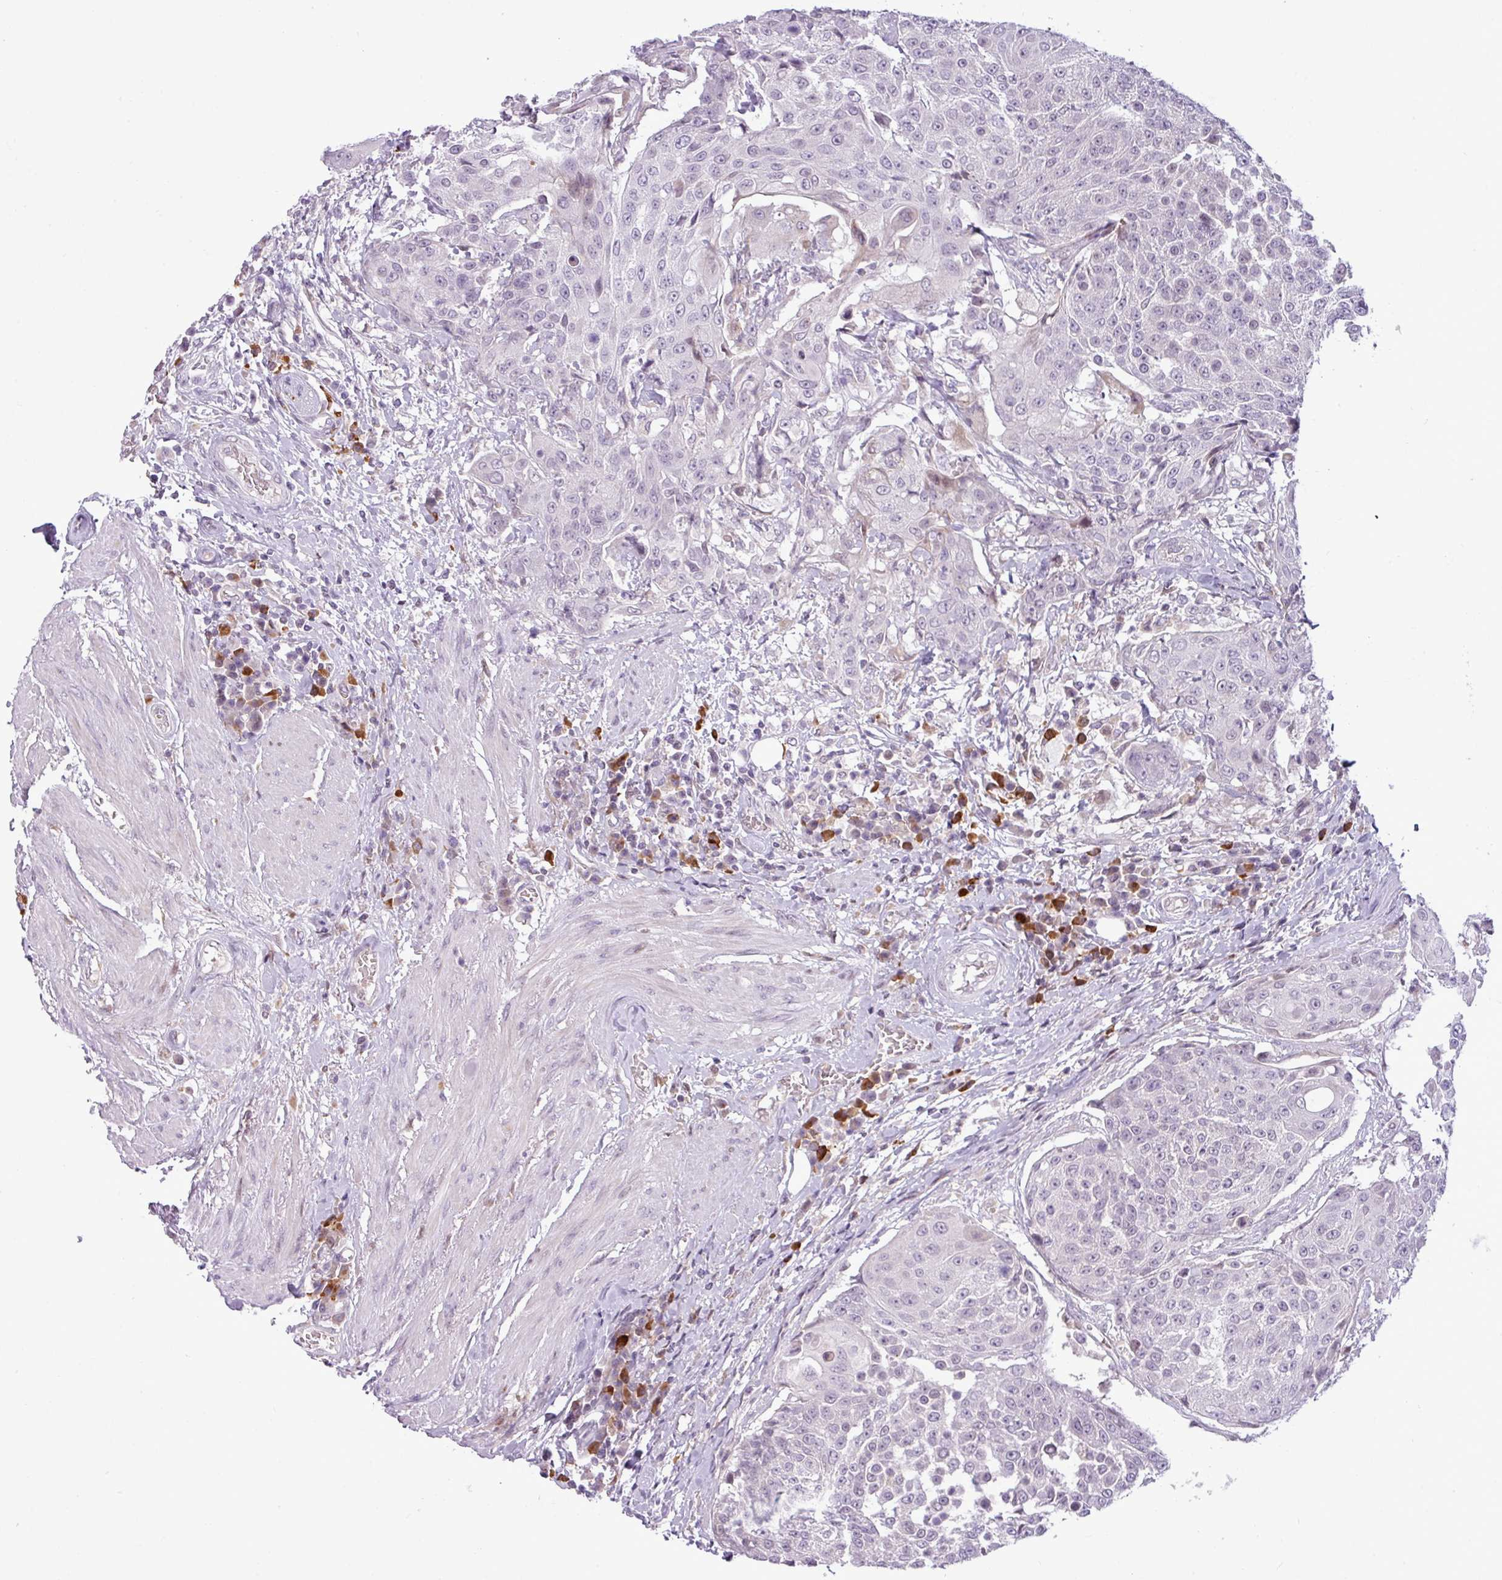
{"staining": {"intensity": "negative", "quantity": "none", "location": "none"}, "tissue": "urothelial cancer", "cell_type": "Tumor cells", "image_type": "cancer", "snomed": [{"axis": "morphology", "description": "Urothelial carcinoma, High grade"}, {"axis": "topography", "description": "Urinary bladder"}], "caption": "There is no significant staining in tumor cells of urothelial cancer.", "gene": "SLC66A2", "patient": {"sex": "female", "age": 63}}